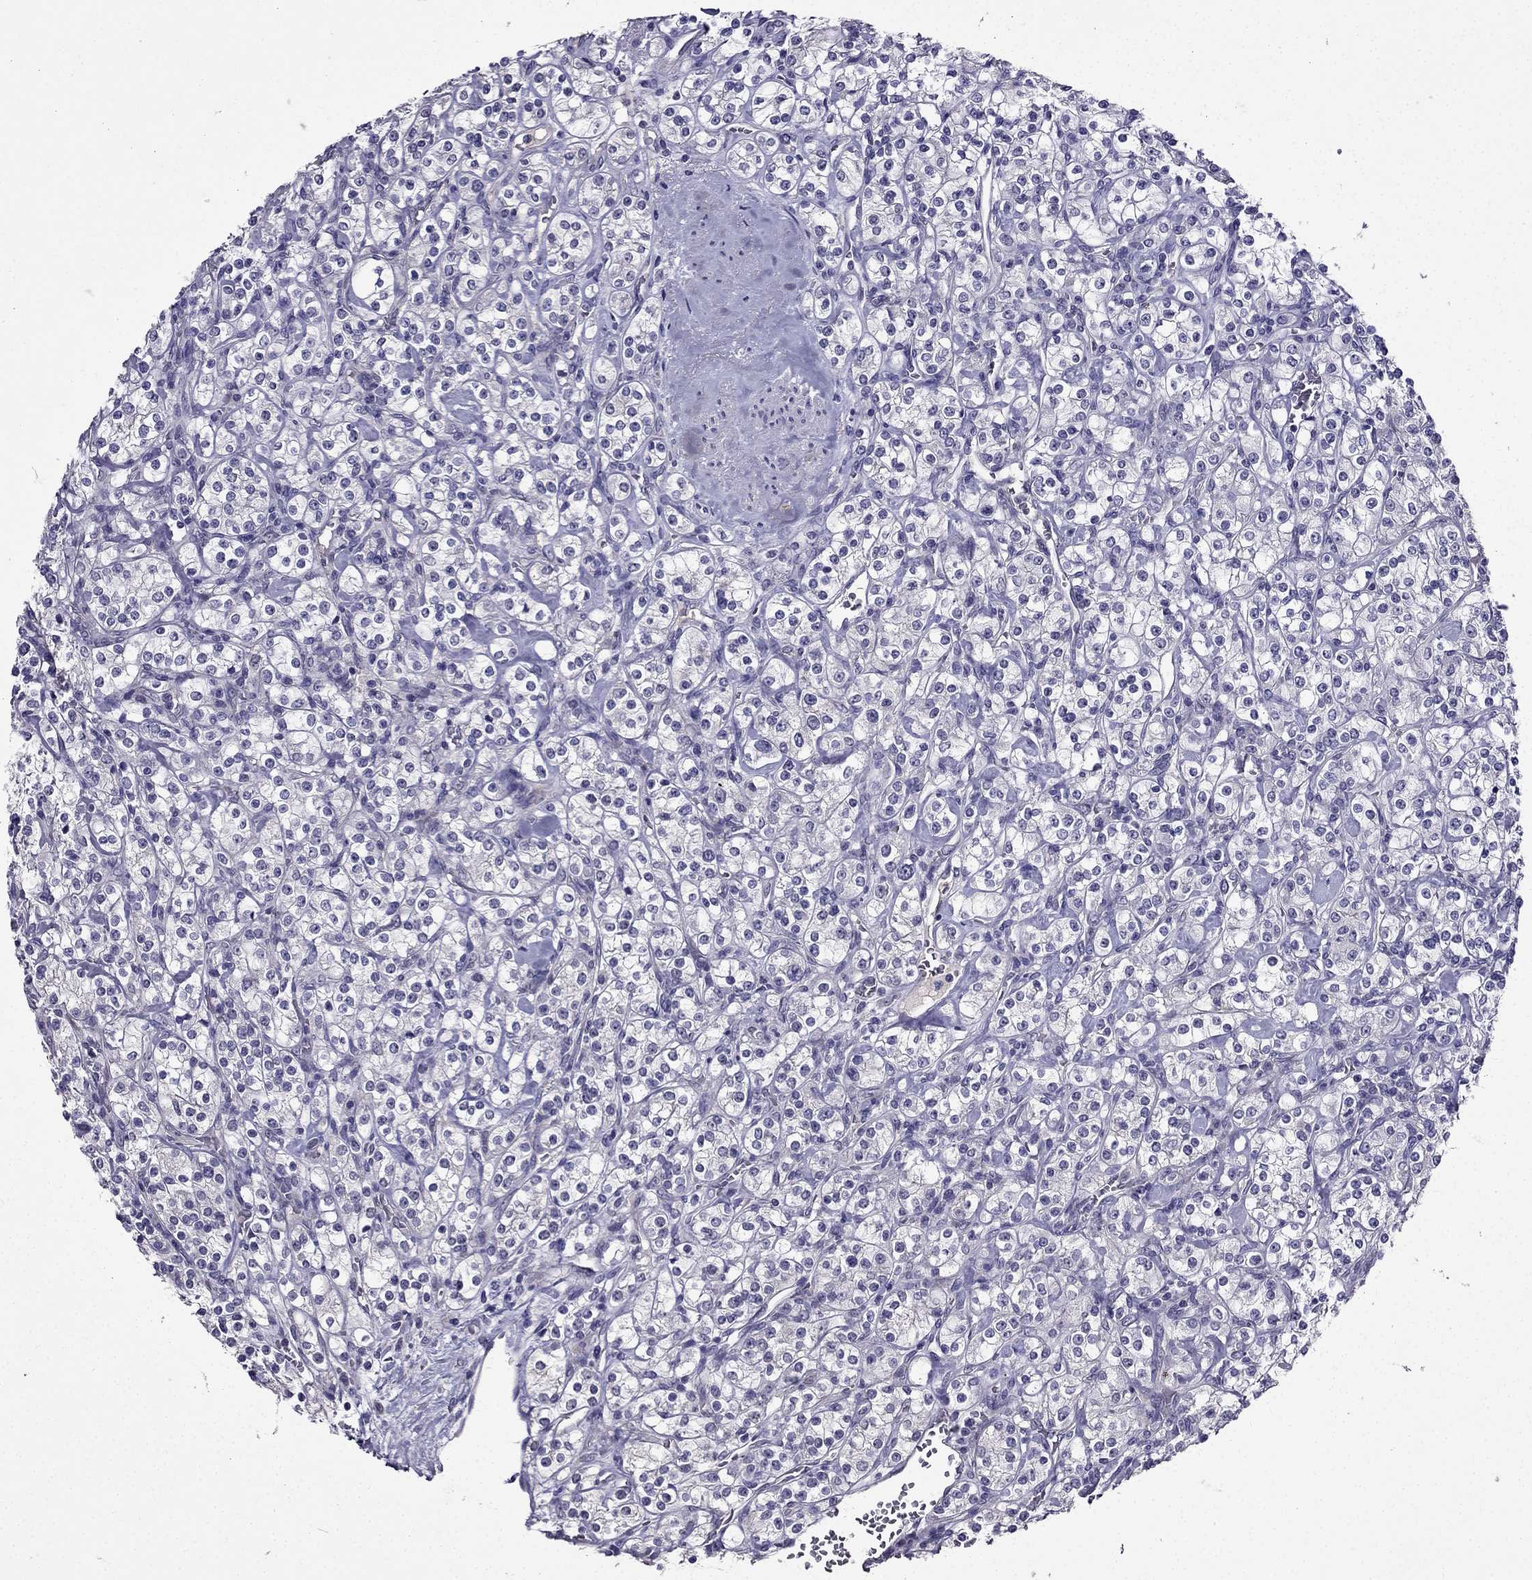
{"staining": {"intensity": "negative", "quantity": "none", "location": "none"}, "tissue": "renal cancer", "cell_type": "Tumor cells", "image_type": "cancer", "snomed": [{"axis": "morphology", "description": "Adenocarcinoma, NOS"}, {"axis": "topography", "description": "Kidney"}], "caption": "Protein analysis of adenocarcinoma (renal) displays no significant staining in tumor cells.", "gene": "DUSP15", "patient": {"sex": "male", "age": 77}}